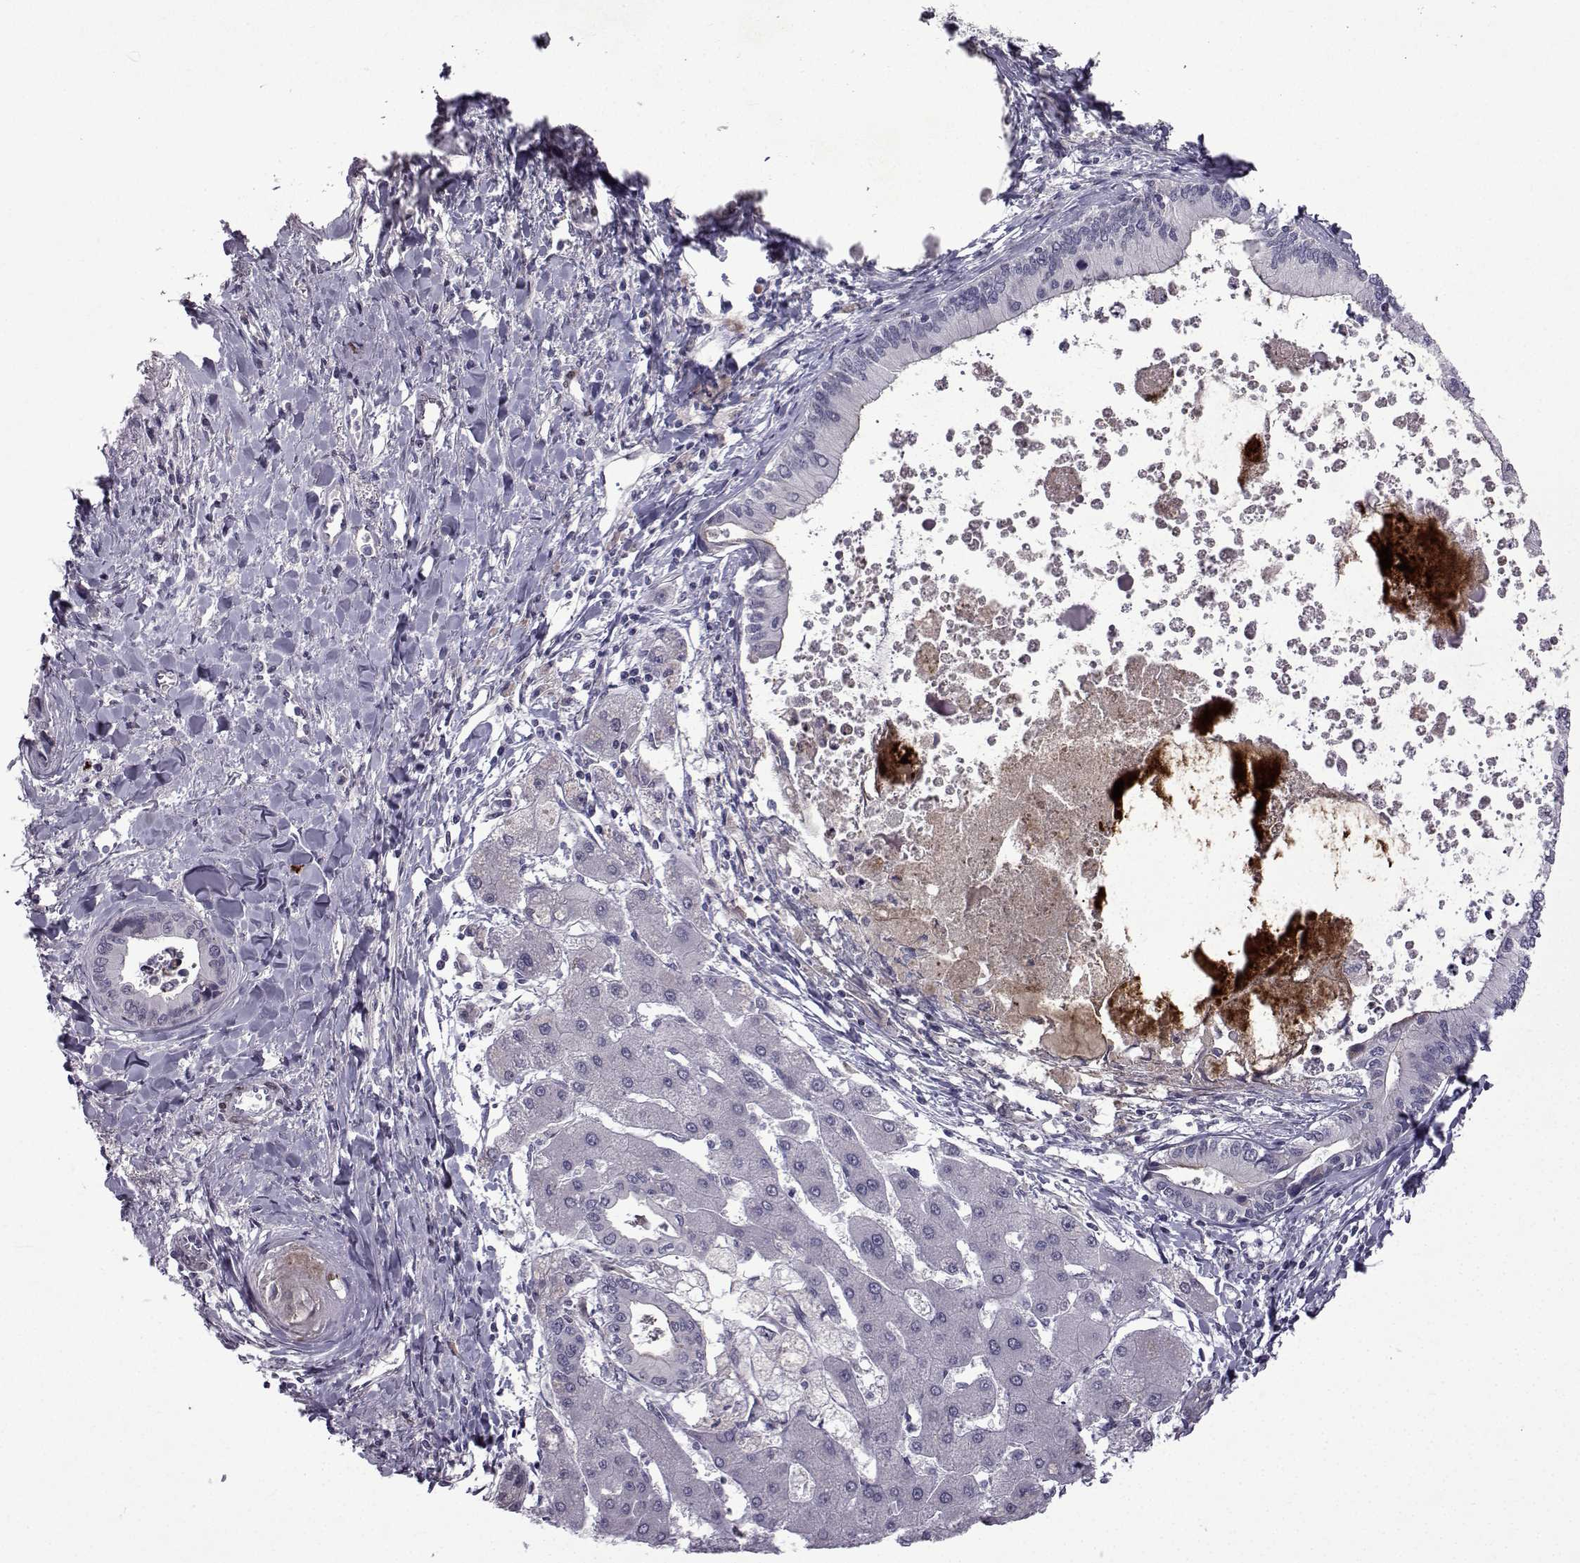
{"staining": {"intensity": "negative", "quantity": "none", "location": "none"}, "tissue": "liver cancer", "cell_type": "Tumor cells", "image_type": "cancer", "snomed": [{"axis": "morphology", "description": "Cholangiocarcinoma"}, {"axis": "topography", "description": "Liver"}], "caption": "Protein analysis of liver cancer reveals no significant expression in tumor cells.", "gene": "RBM24", "patient": {"sex": "male", "age": 66}}